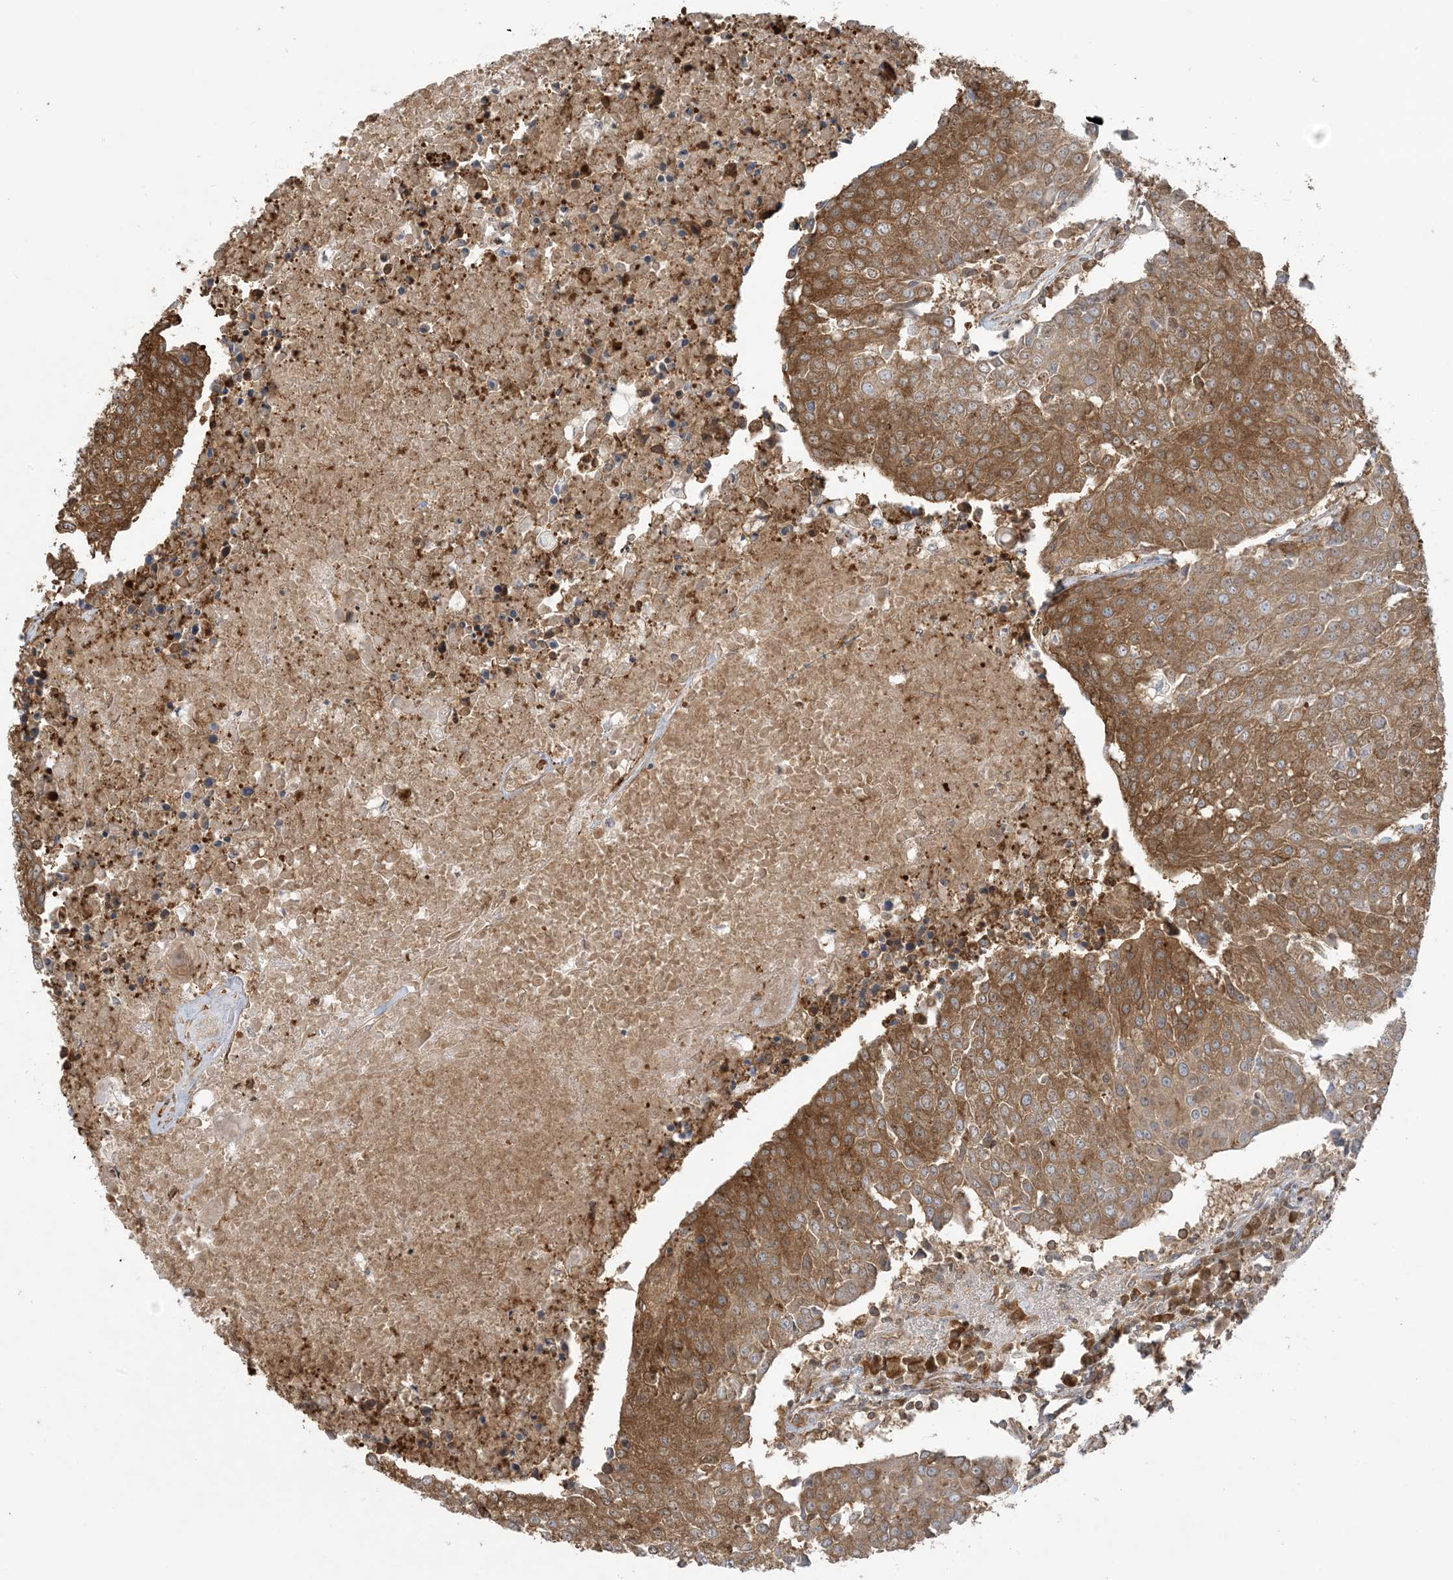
{"staining": {"intensity": "moderate", "quantity": ">75%", "location": "cytoplasmic/membranous"}, "tissue": "urothelial cancer", "cell_type": "Tumor cells", "image_type": "cancer", "snomed": [{"axis": "morphology", "description": "Urothelial carcinoma, High grade"}, {"axis": "topography", "description": "Urinary bladder"}], "caption": "This histopathology image shows immunohistochemistry (IHC) staining of urothelial cancer, with medium moderate cytoplasmic/membranous staining in approximately >75% of tumor cells.", "gene": "SRP72", "patient": {"sex": "female", "age": 85}}